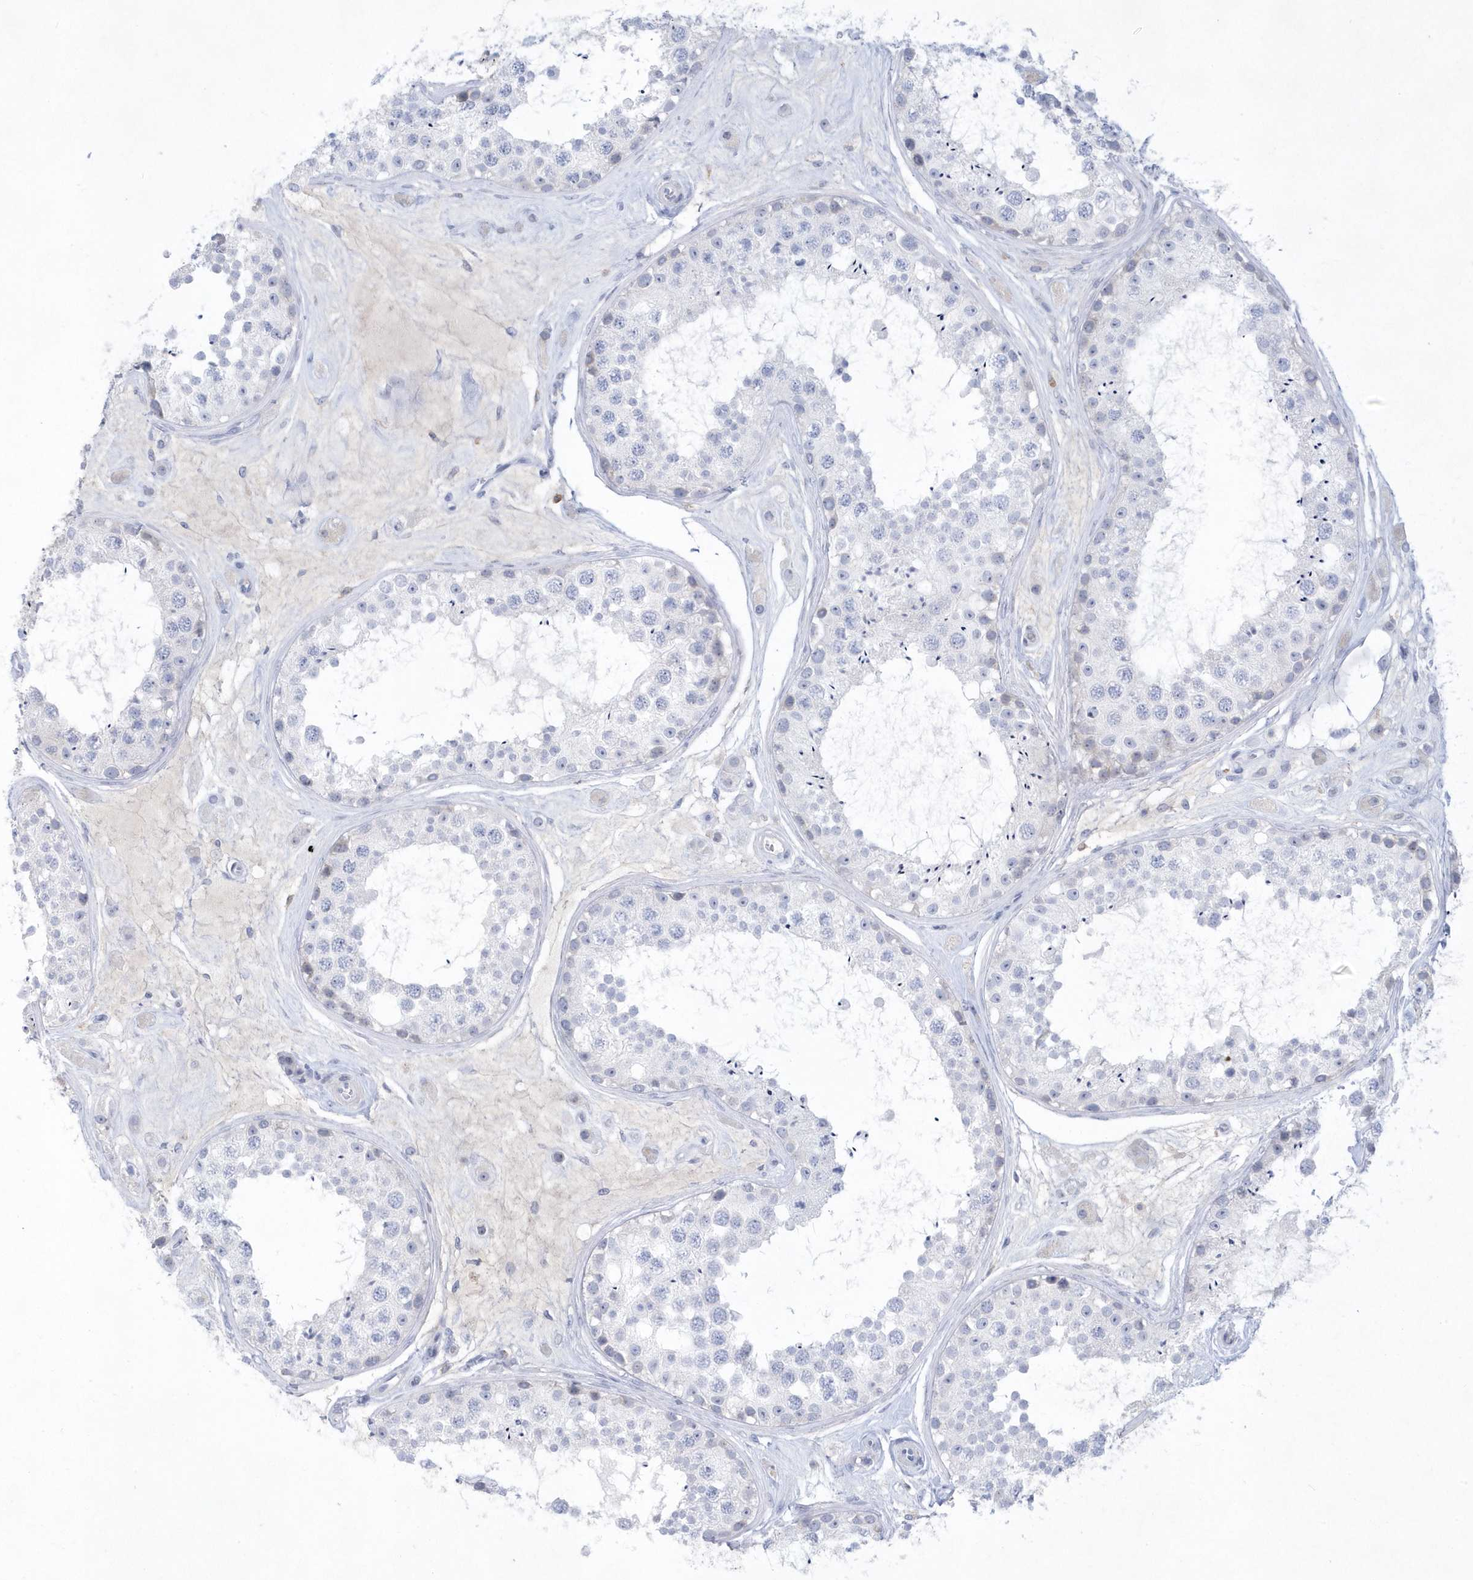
{"staining": {"intensity": "negative", "quantity": "none", "location": "none"}, "tissue": "testis", "cell_type": "Cells in seminiferous ducts", "image_type": "normal", "snomed": [{"axis": "morphology", "description": "Normal tissue, NOS"}, {"axis": "topography", "description": "Testis"}], "caption": "High magnification brightfield microscopy of normal testis stained with DAB (3,3'-diaminobenzidine) (brown) and counterstained with hematoxylin (blue): cells in seminiferous ducts show no significant positivity. (DAB IHC, high magnification).", "gene": "PSD4", "patient": {"sex": "male", "age": 25}}